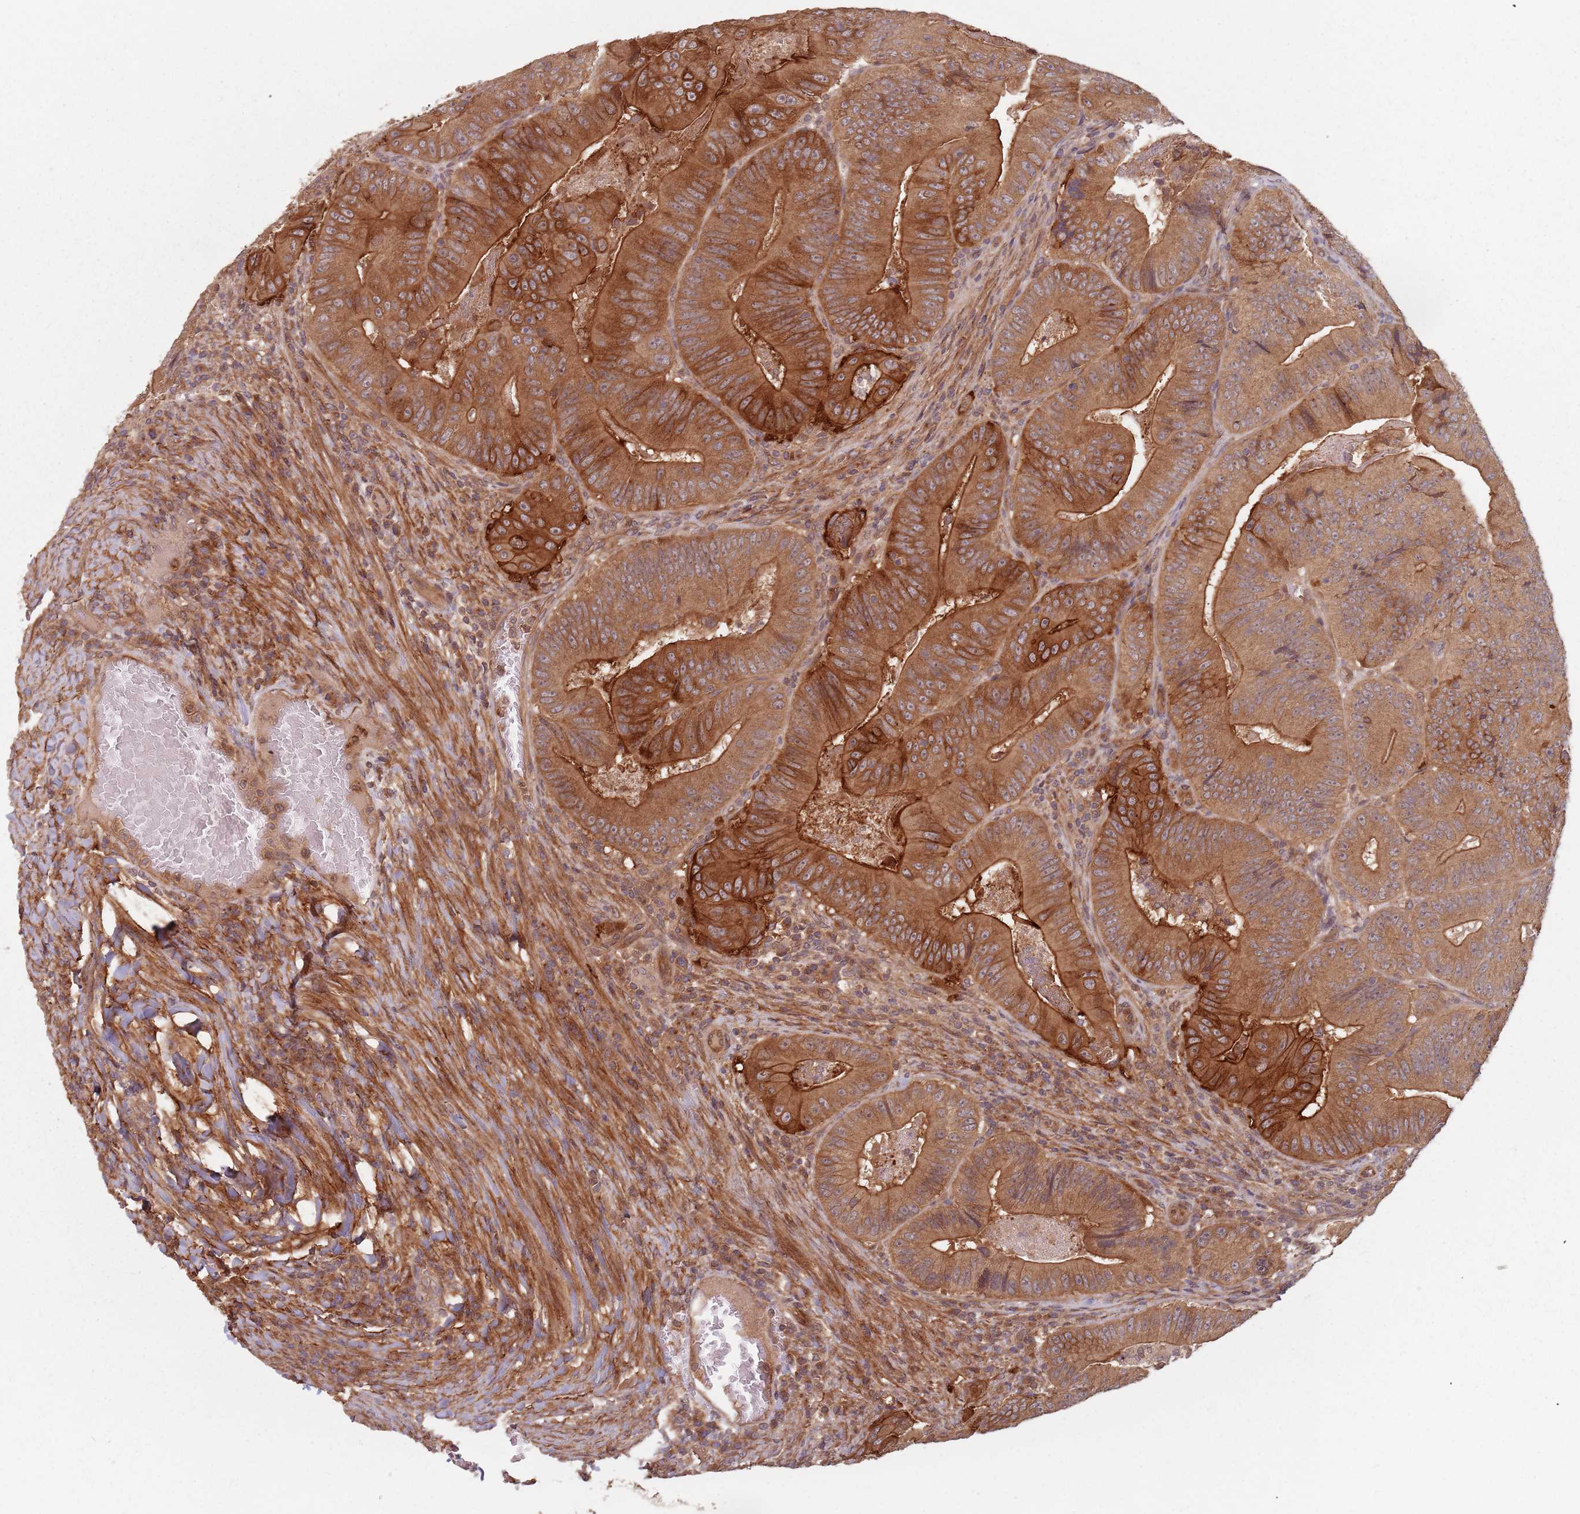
{"staining": {"intensity": "strong", "quantity": ">75%", "location": "cytoplasmic/membranous"}, "tissue": "colorectal cancer", "cell_type": "Tumor cells", "image_type": "cancer", "snomed": [{"axis": "morphology", "description": "Adenocarcinoma, NOS"}, {"axis": "topography", "description": "Colon"}], "caption": "Human colorectal cancer (adenocarcinoma) stained with a protein marker displays strong staining in tumor cells.", "gene": "C3orf14", "patient": {"sex": "female", "age": 86}}